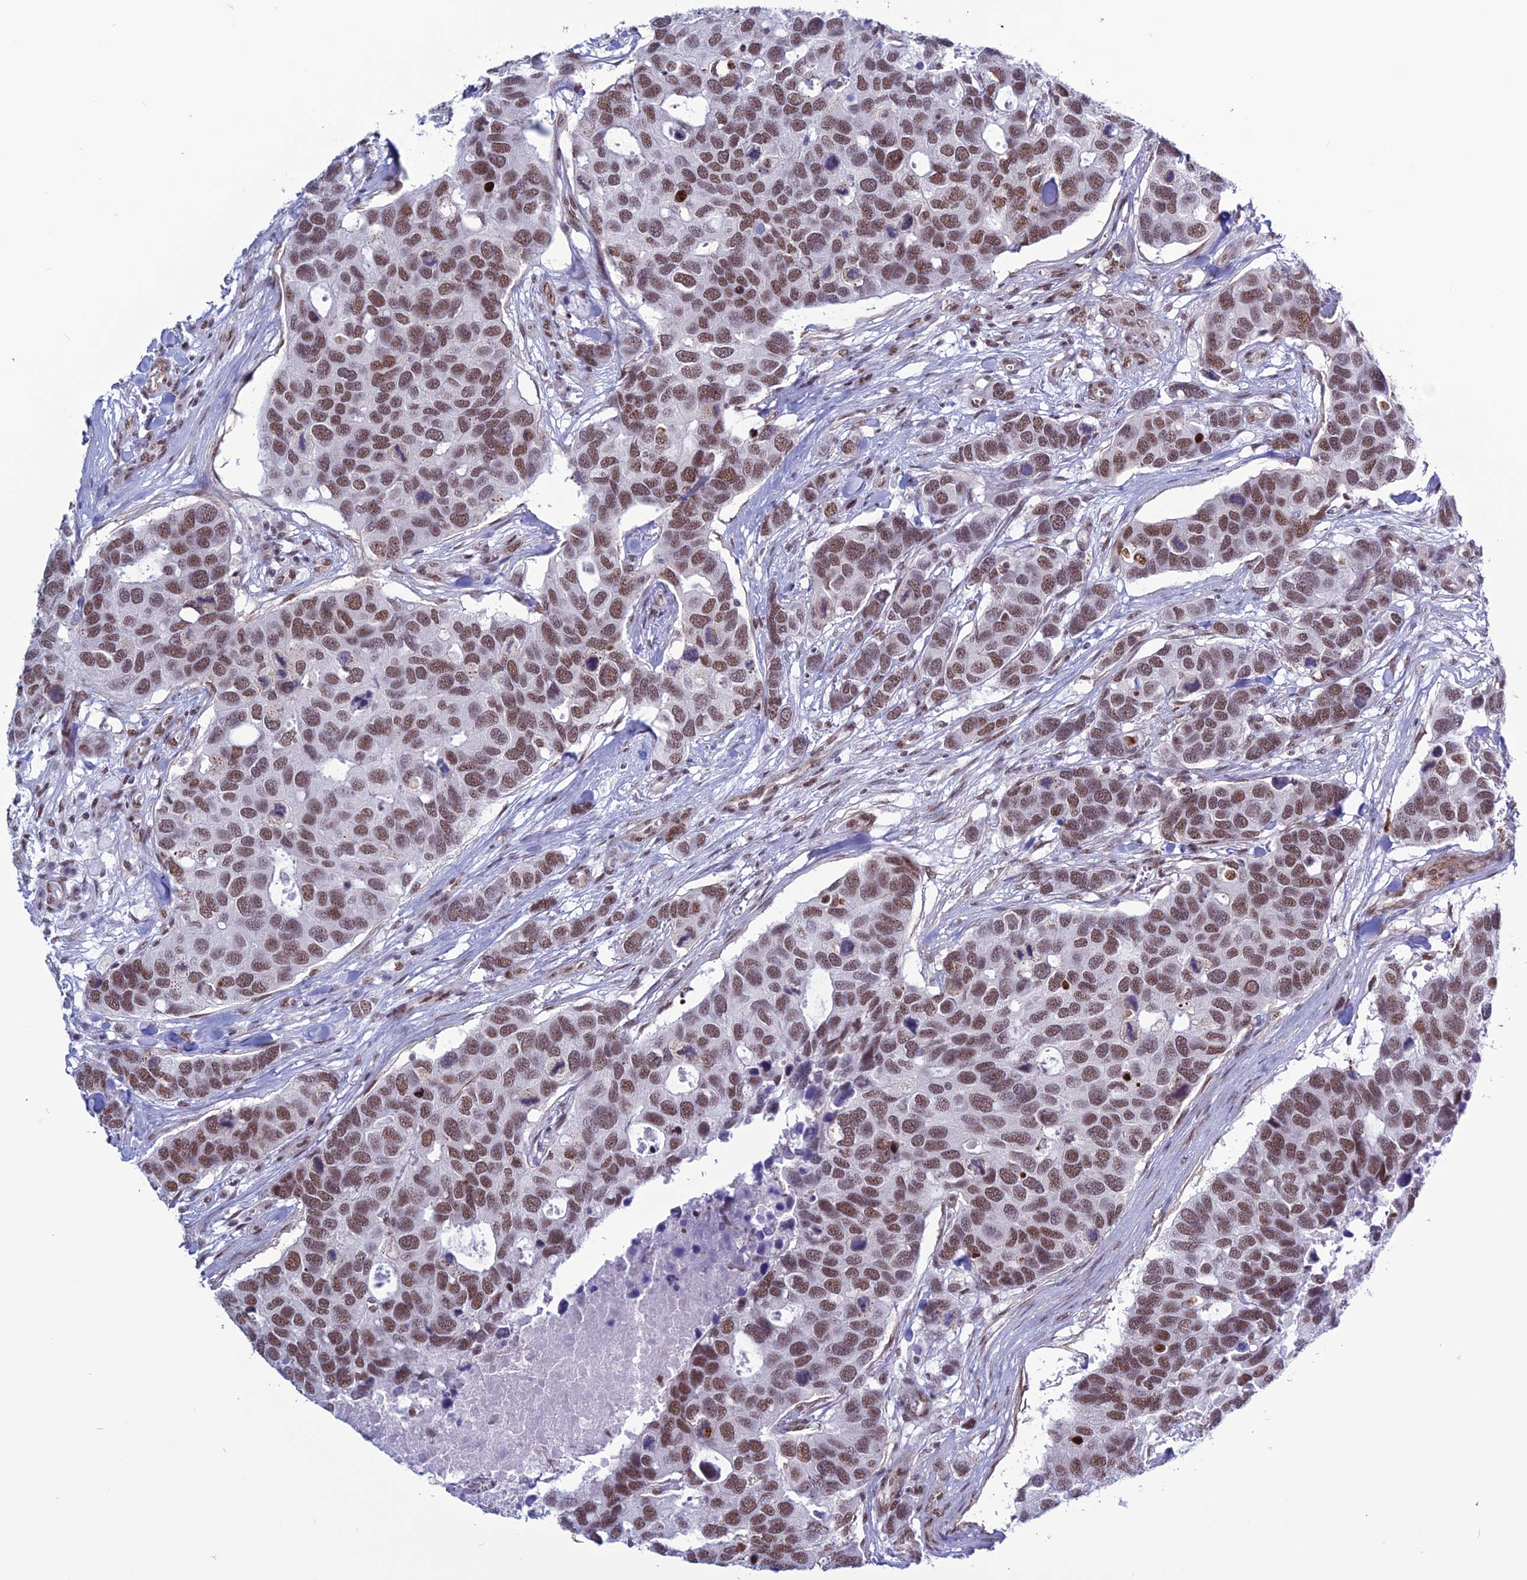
{"staining": {"intensity": "moderate", "quantity": ">75%", "location": "nuclear"}, "tissue": "breast cancer", "cell_type": "Tumor cells", "image_type": "cancer", "snomed": [{"axis": "morphology", "description": "Duct carcinoma"}, {"axis": "topography", "description": "Breast"}], "caption": "Human breast cancer (infiltrating ductal carcinoma) stained with a protein marker demonstrates moderate staining in tumor cells.", "gene": "U2AF1", "patient": {"sex": "female", "age": 83}}